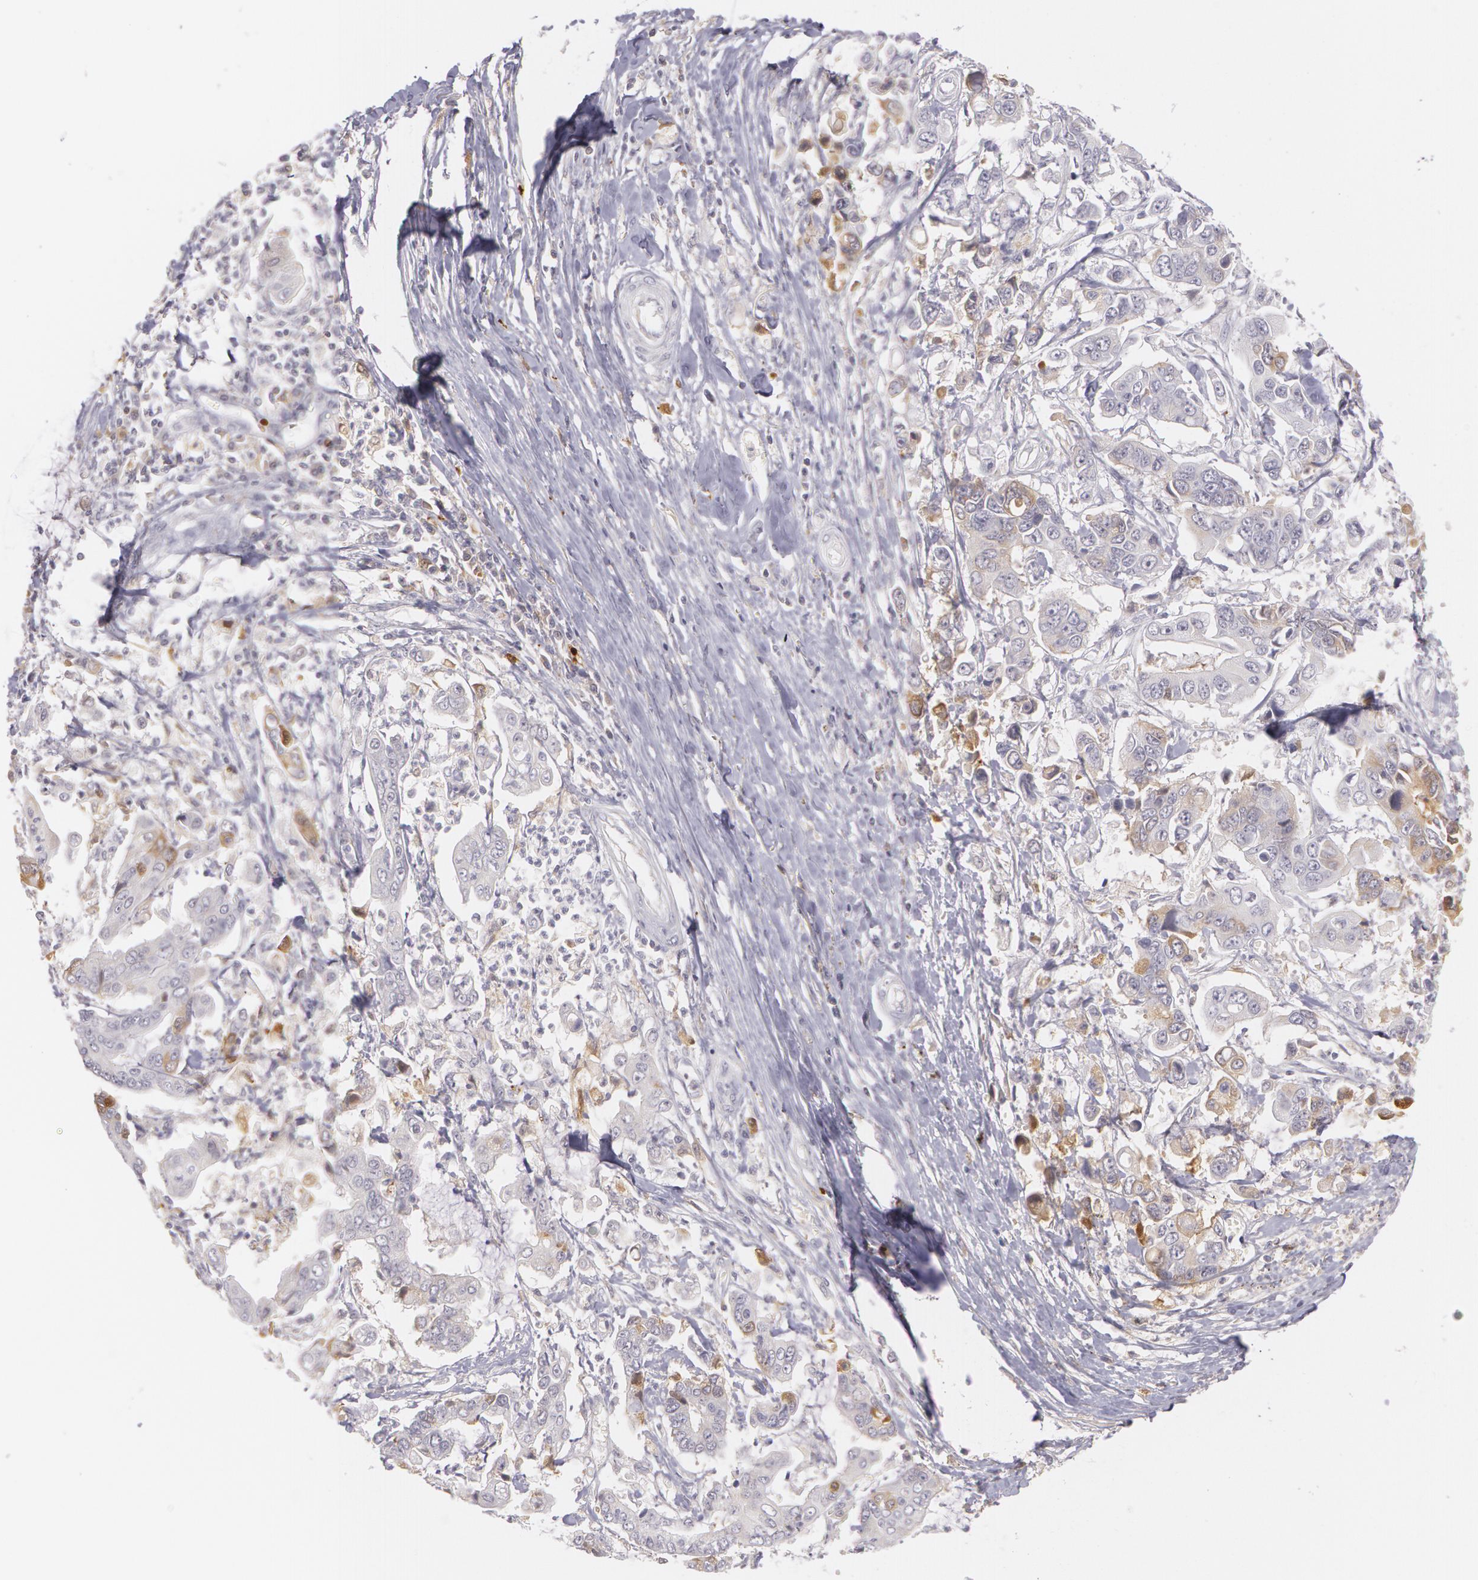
{"staining": {"intensity": "weak", "quantity": "<25%", "location": "cytoplasmic/membranous"}, "tissue": "stomach cancer", "cell_type": "Tumor cells", "image_type": "cancer", "snomed": [{"axis": "morphology", "description": "Adenocarcinoma, NOS"}, {"axis": "topography", "description": "Stomach, upper"}], "caption": "A micrograph of human adenocarcinoma (stomach) is negative for staining in tumor cells.", "gene": "LBP", "patient": {"sex": "male", "age": 80}}